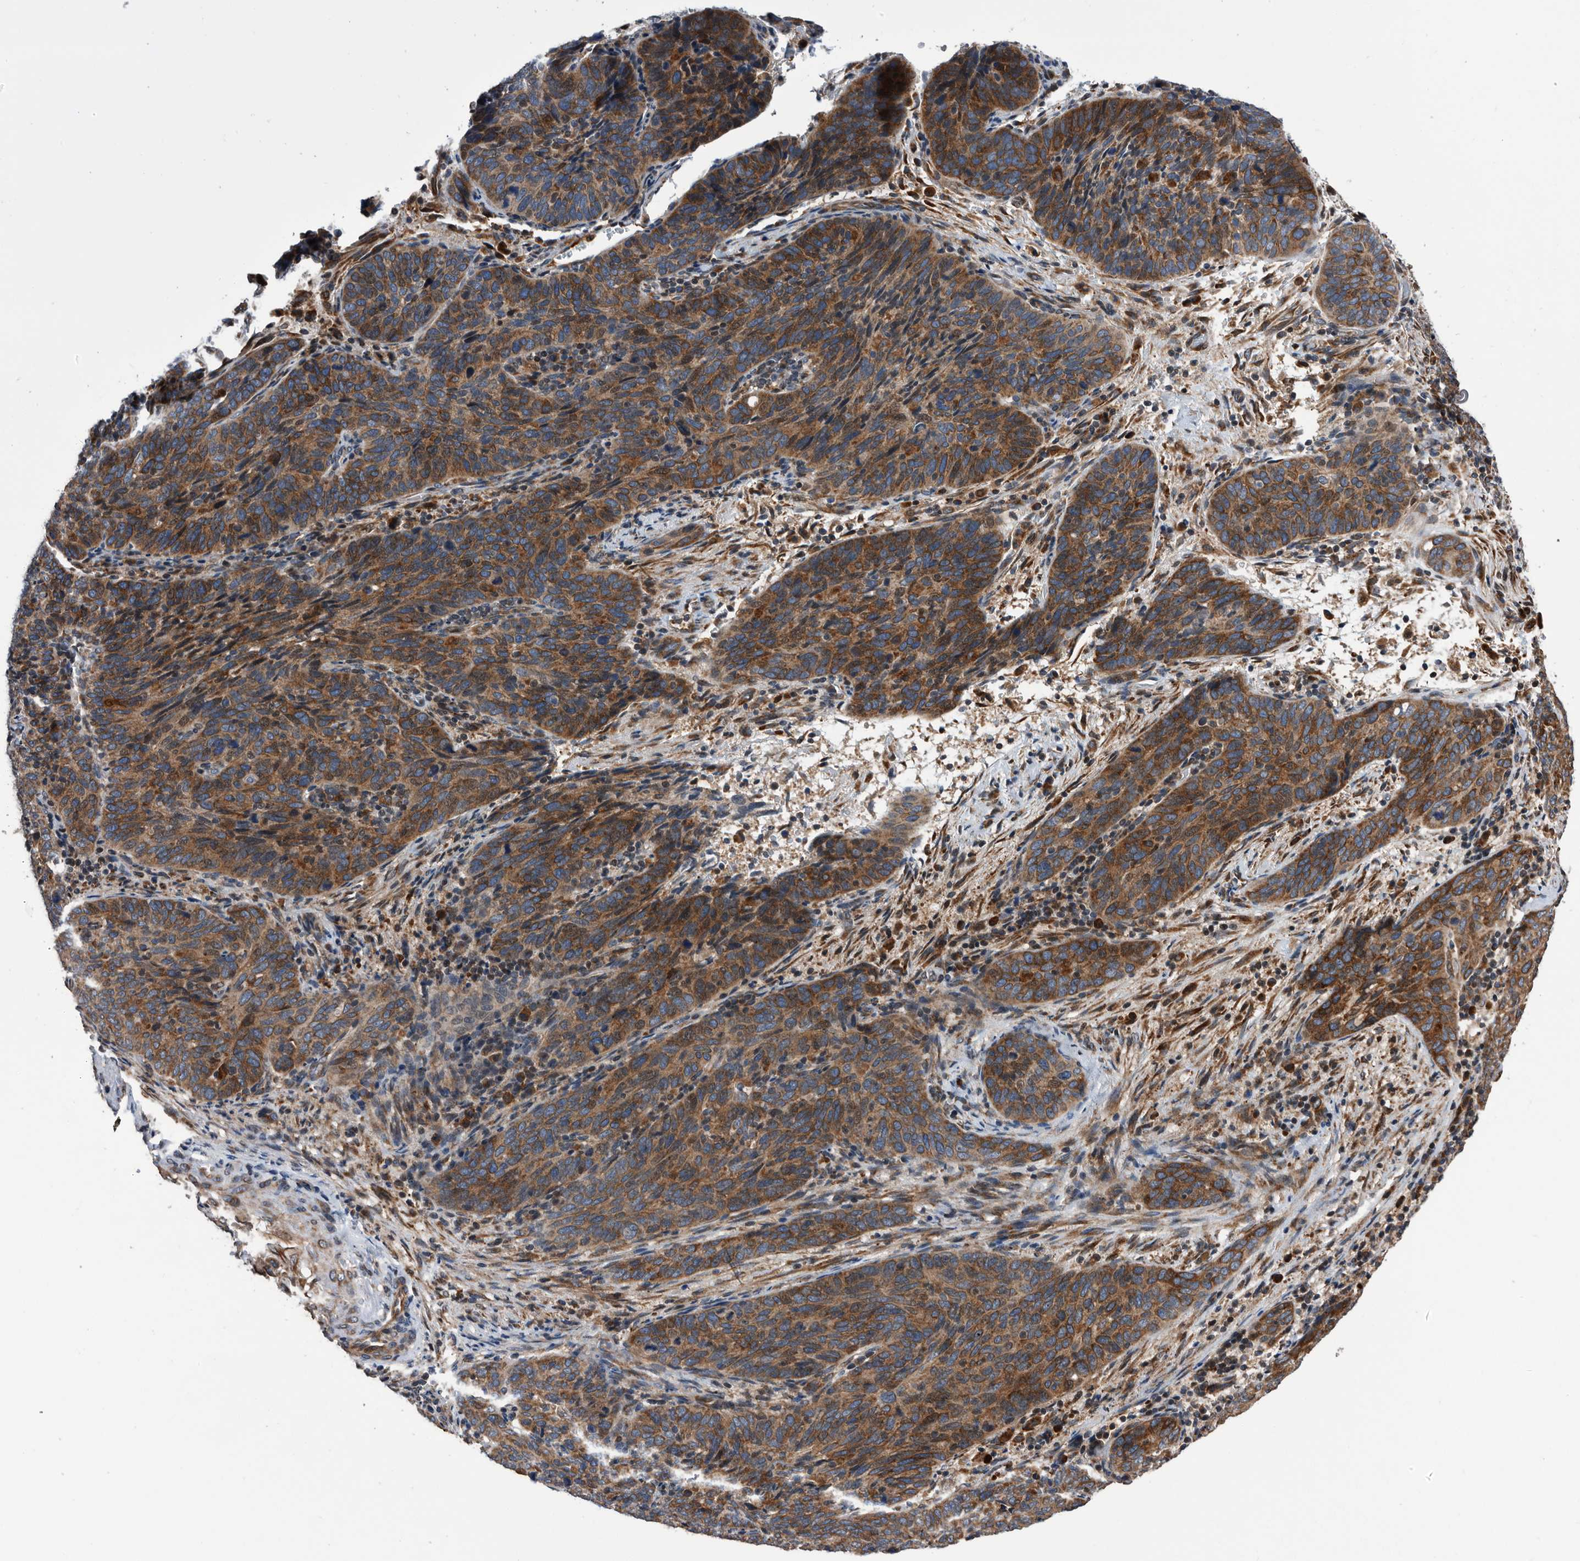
{"staining": {"intensity": "strong", "quantity": ">75%", "location": "cytoplasmic/membranous"}, "tissue": "cervical cancer", "cell_type": "Tumor cells", "image_type": "cancer", "snomed": [{"axis": "morphology", "description": "Squamous cell carcinoma, NOS"}, {"axis": "topography", "description": "Cervix"}], "caption": "Immunohistochemistry photomicrograph of human squamous cell carcinoma (cervical) stained for a protein (brown), which shows high levels of strong cytoplasmic/membranous expression in approximately >75% of tumor cells.", "gene": "SERINC2", "patient": {"sex": "female", "age": 60}}